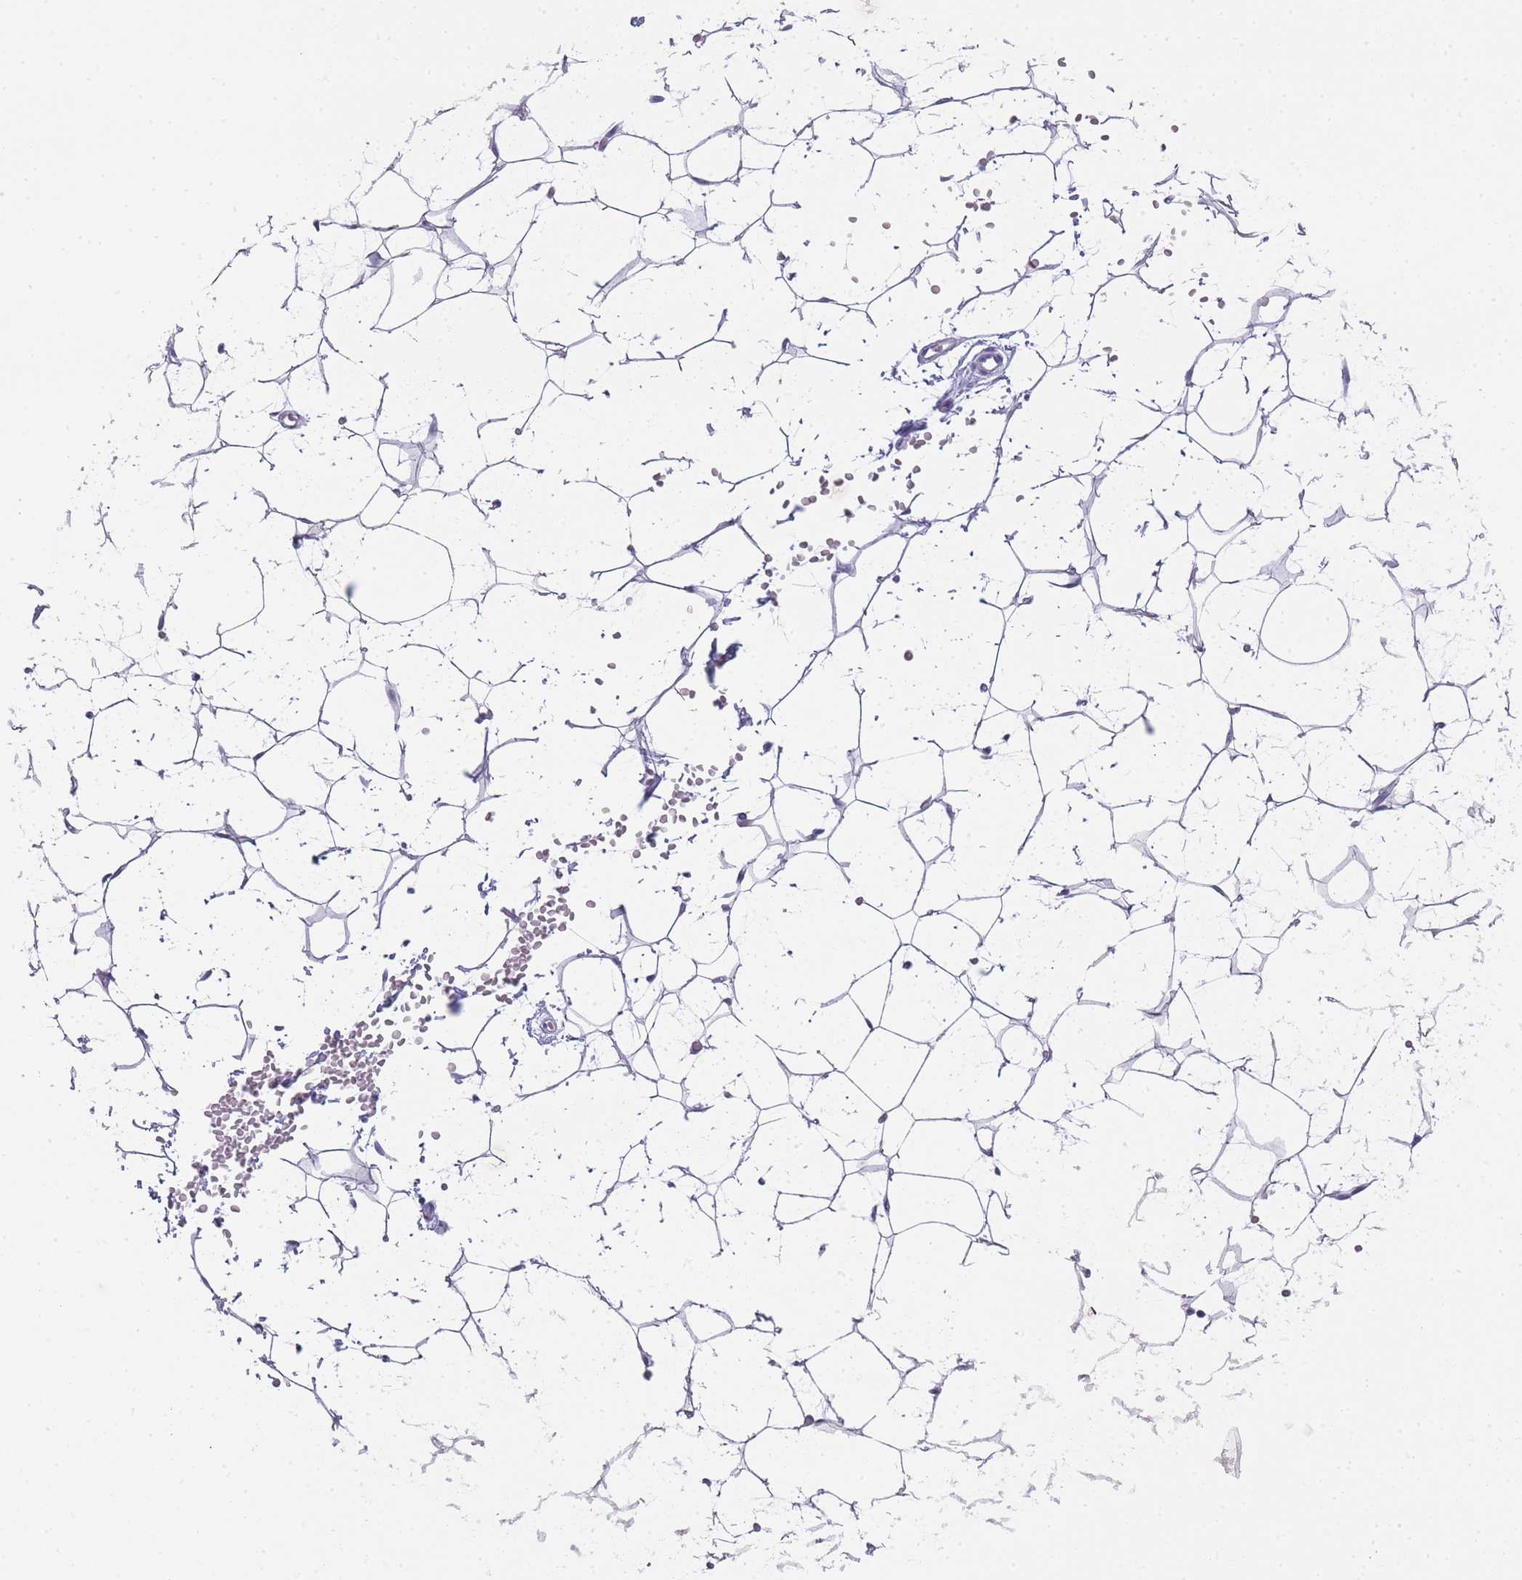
{"staining": {"intensity": "negative", "quantity": "none", "location": "none"}, "tissue": "adipose tissue", "cell_type": "Adipocytes", "image_type": "normal", "snomed": [{"axis": "morphology", "description": "Normal tissue, NOS"}, {"axis": "topography", "description": "Breast"}], "caption": "This is a micrograph of immunohistochemistry staining of normal adipose tissue, which shows no expression in adipocytes.", "gene": "INS", "patient": {"sex": "female", "age": 23}}